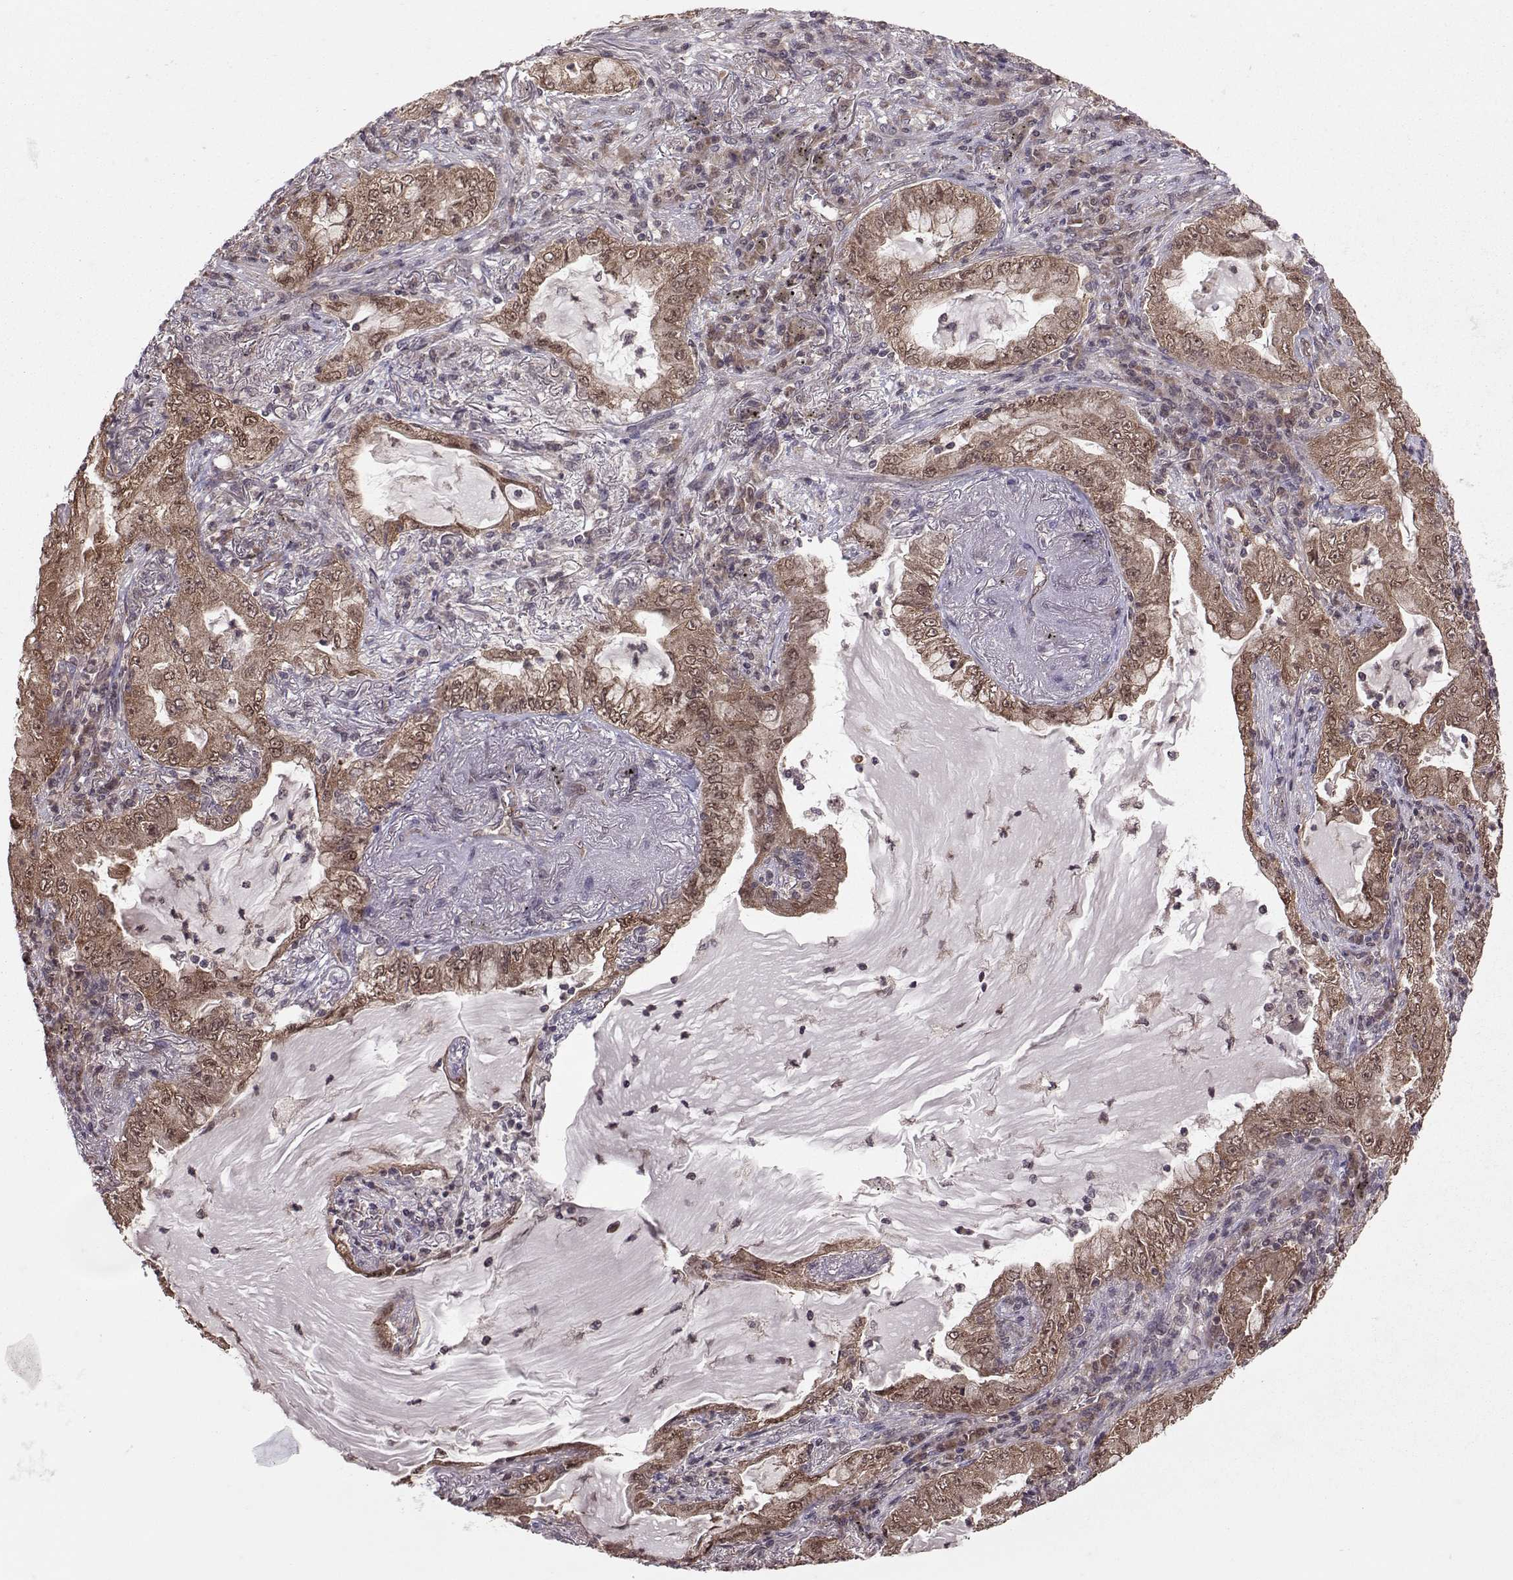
{"staining": {"intensity": "moderate", "quantity": "25%-75%", "location": "cytoplasmic/membranous"}, "tissue": "lung cancer", "cell_type": "Tumor cells", "image_type": "cancer", "snomed": [{"axis": "morphology", "description": "Adenocarcinoma, NOS"}, {"axis": "topography", "description": "Lung"}], "caption": "Immunohistochemistry micrograph of neoplastic tissue: lung adenocarcinoma stained using immunohistochemistry (IHC) reveals medium levels of moderate protein expression localized specifically in the cytoplasmic/membranous of tumor cells, appearing as a cytoplasmic/membranous brown color.", "gene": "PPP2R2A", "patient": {"sex": "female", "age": 73}}